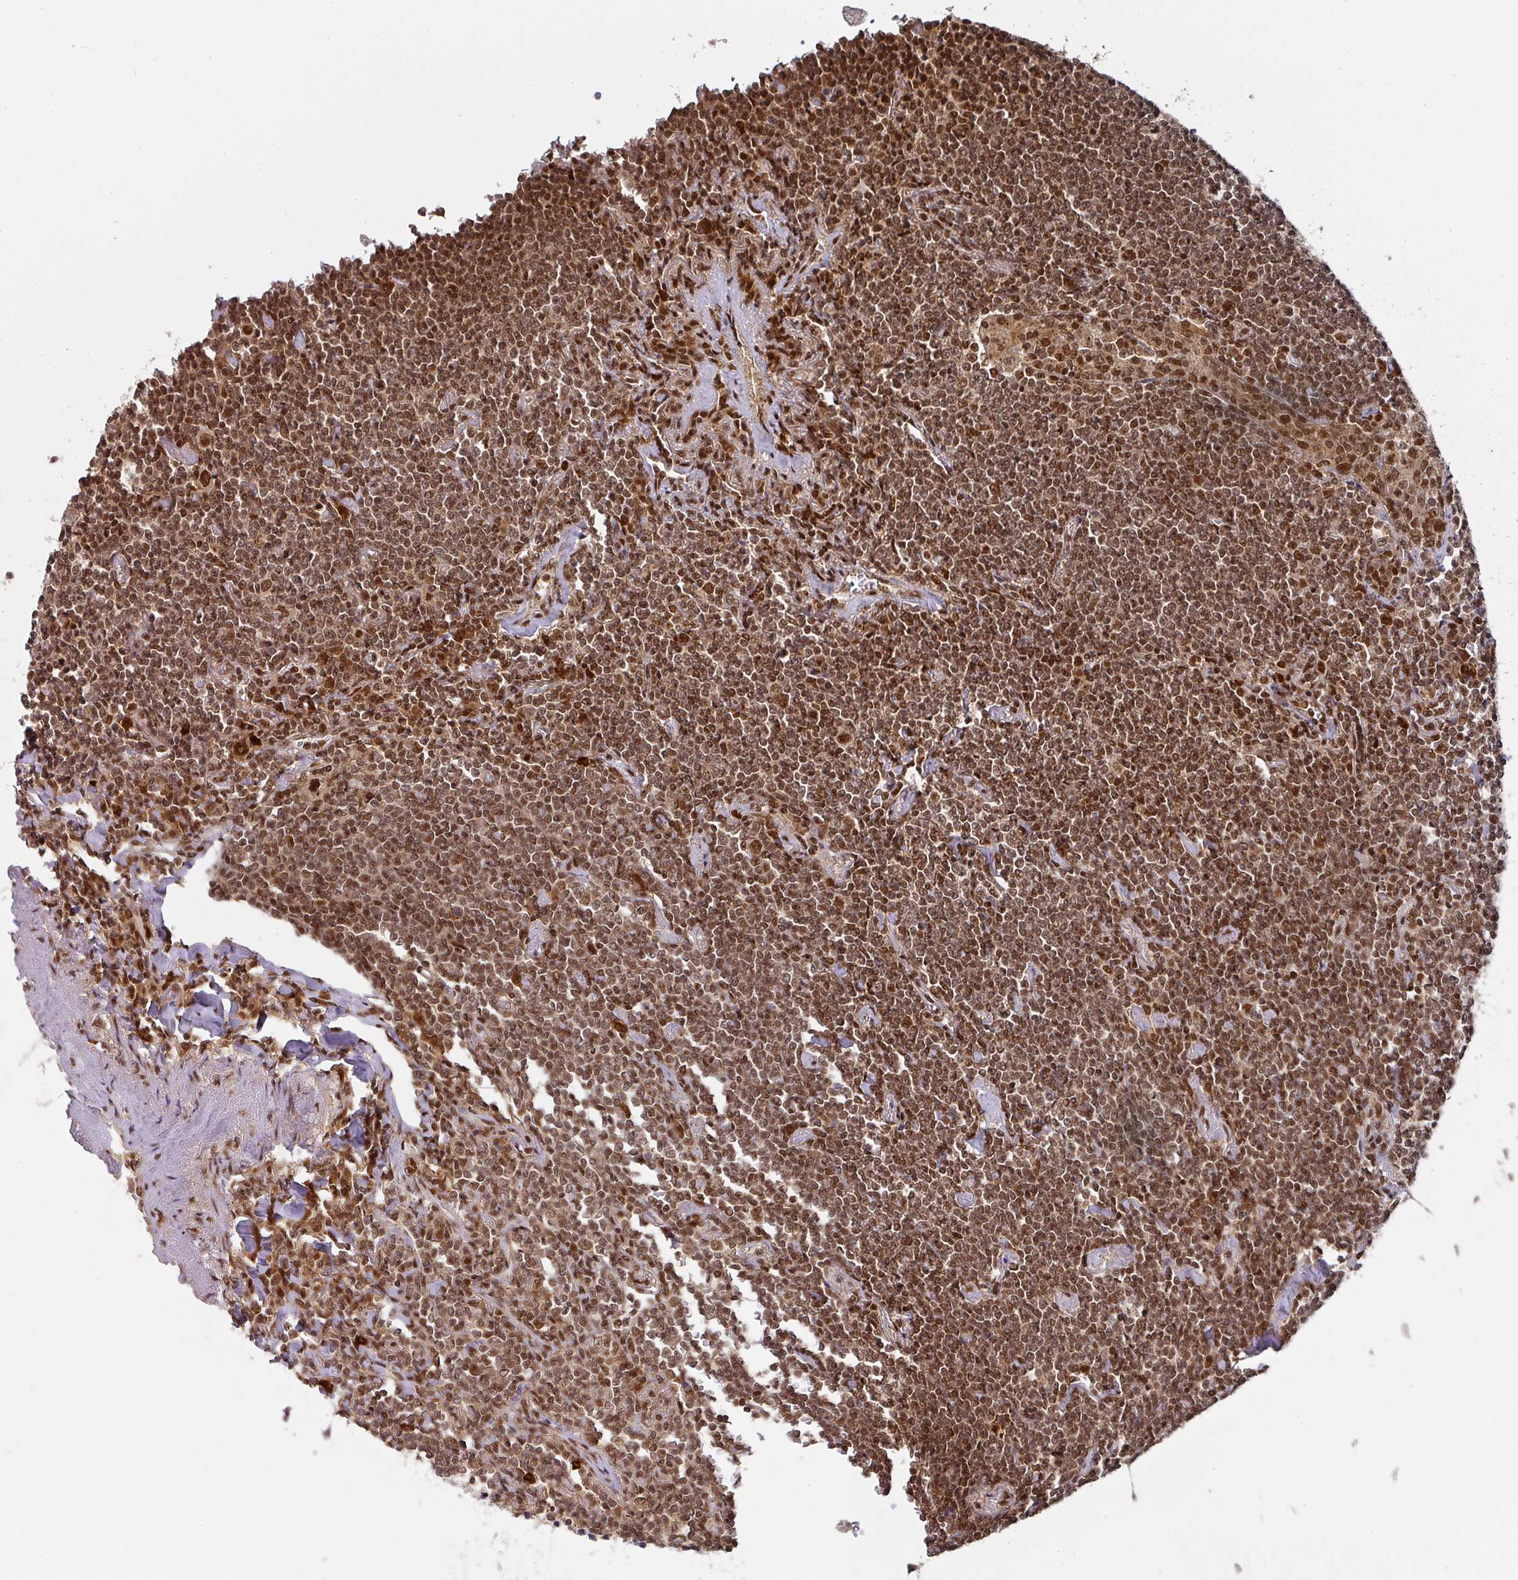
{"staining": {"intensity": "moderate", "quantity": ">75%", "location": "nuclear"}, "tissue": "lymphoma", "cell_type": "Tumor cells", "image_type": "cancer", "snomed": [{"axis": "morphology", "description": "Malignant lymphoma, non-Hodgkin's type, Low grade"}, {"axis": "topography", "description": "Lung"}], "caption": "A brown stain highlights moderate nuclear expression of a protein in human low-grade malignant lymphoma, non-Hodgkin's type tumor cells. (DAB = brown stain, brightfield microscopy at high magnification).", "gene": "DIDO1", "patient": {"sex": "female", "age": 71}}